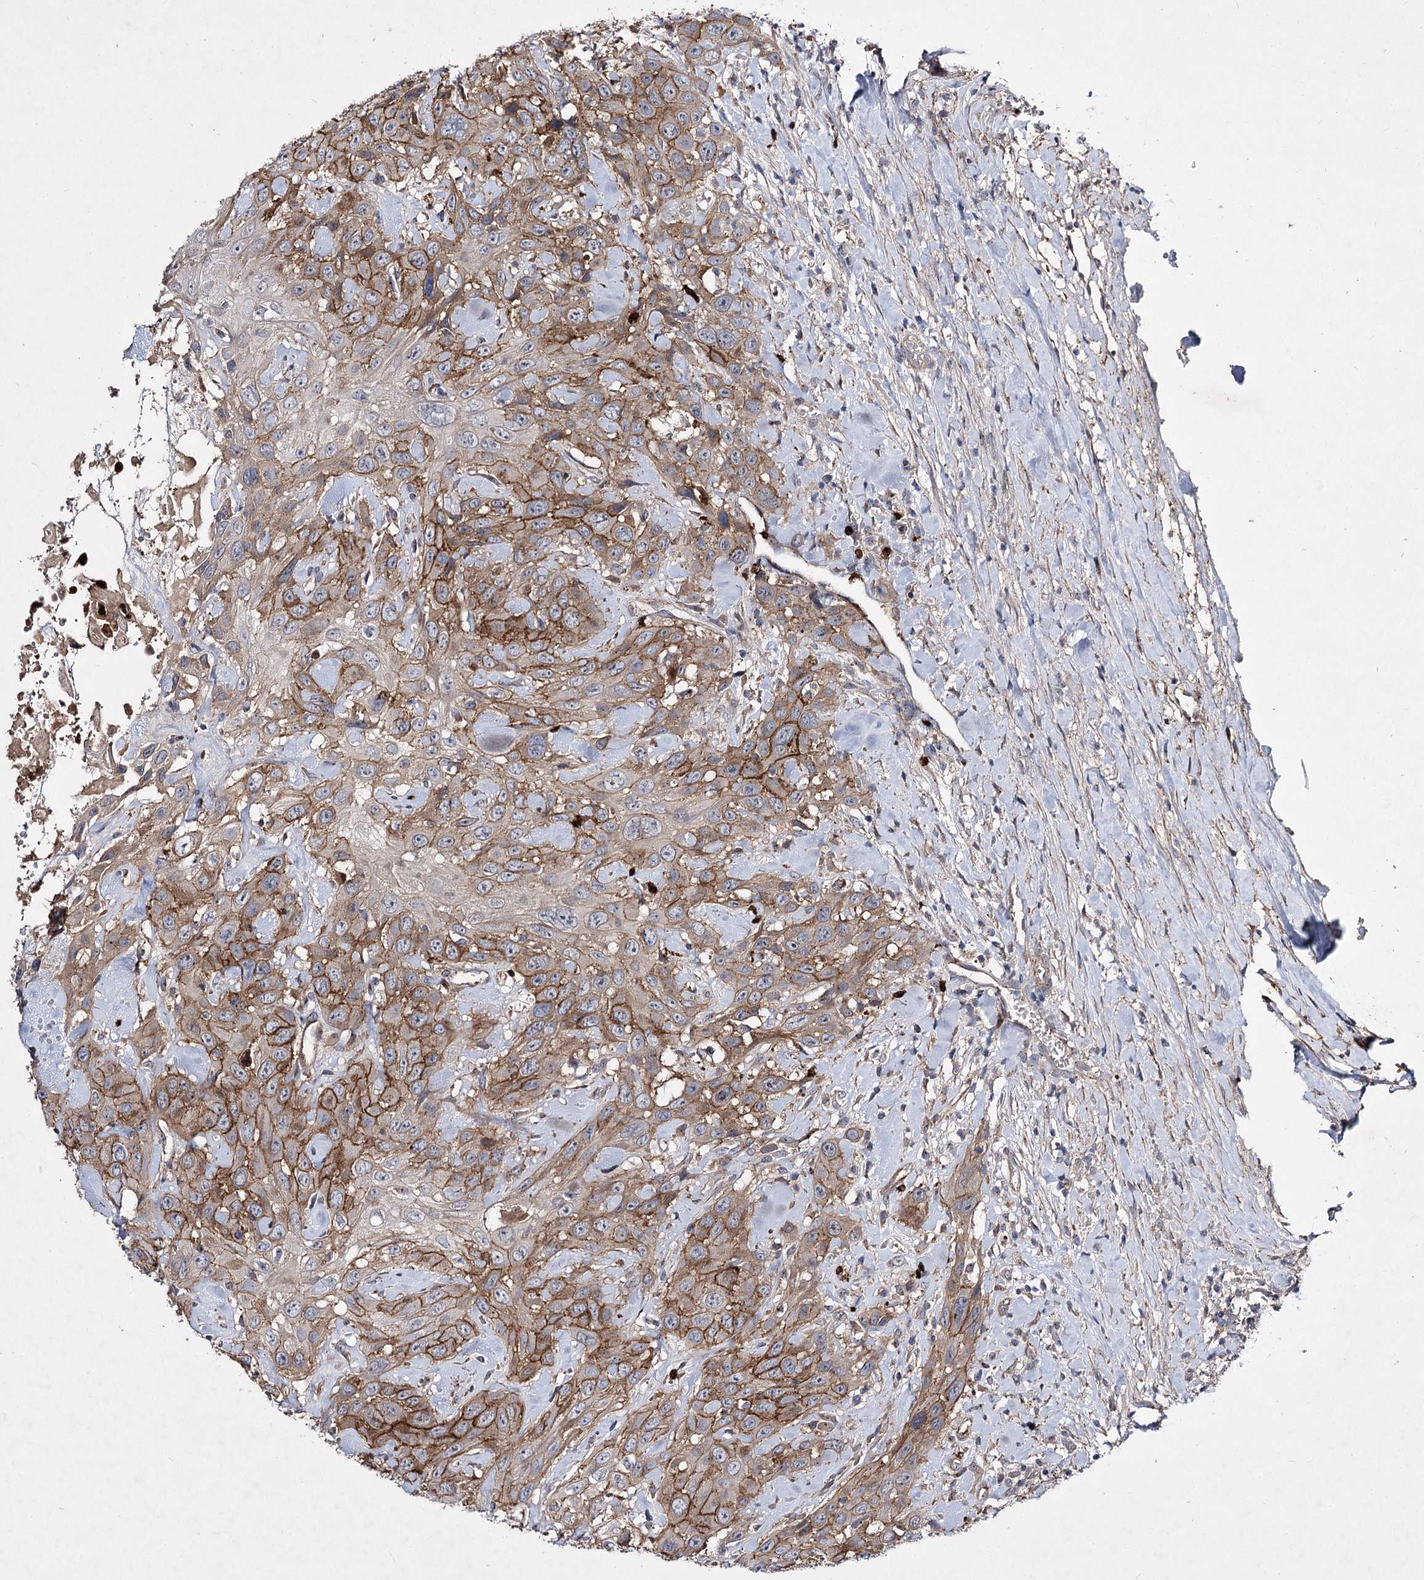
{"staining": {"intensity": "moderate", "quantity": ">75%", "location": "cytoplasmic/membranous"}, "tissue": "head and neck cancer", "cell_type": "Tumor cells", "image_type": "cancer", "snomed": [{"axis": "morphology", "description": "Squamous cell carcinoma, NOS"}, {"axis": "topography", "description": "Head-Neck"}], "caption": "Human head and neck cancer (squamous cell carcinoma) stained with a protein marker displays moderate staining in tumor cells.", "gene": "MINDY3", "patient": {"sex": "male", "age": 81}}